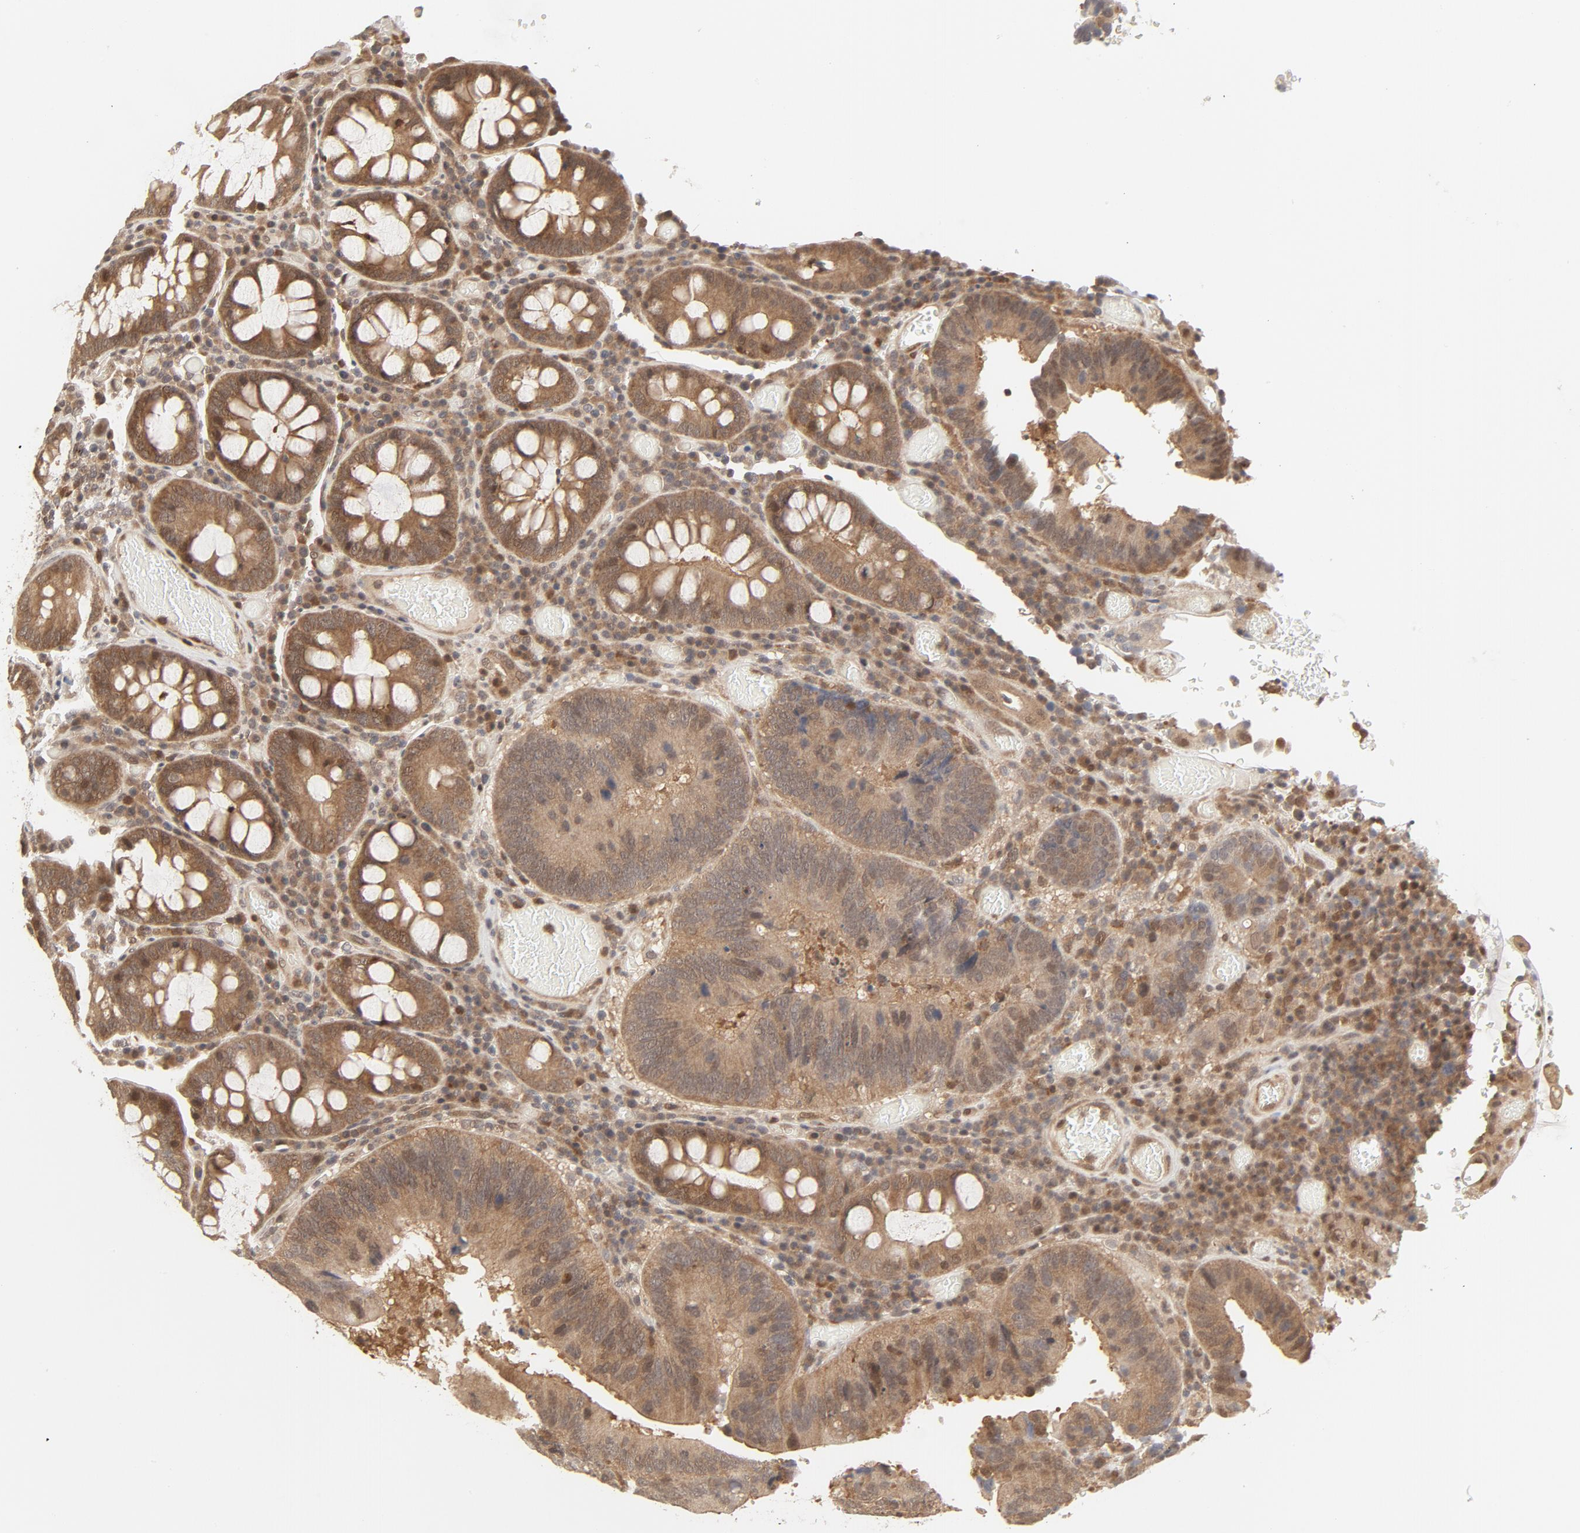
{"staining": {"intensity": "moderate", "quantity": "25%-75%", "location": "nuclear"}, "tissue": "colorectal cancer", "cell_type": "Tumor cells", "image_type": "cancer", "snomed": [{"axis": "morphology", "description": "Normal tissue, NOS"}, {"axis": "morphology", "description": "Adenocarcinoma, NOS"}, {"axis": "topography", "description": "Colon"}], "caption": "A high-resolution histopathology image shows immunohistochemistry staining of colorectal adenocarcinoma, which reveals moderate nuclear staining in about 25%-75% of tumor cells. (DAB IHC, brown staining for protein, blue staining for nuclei).", "gene": "NEDD8", "patient": {"sex": "female", "age": 78}}